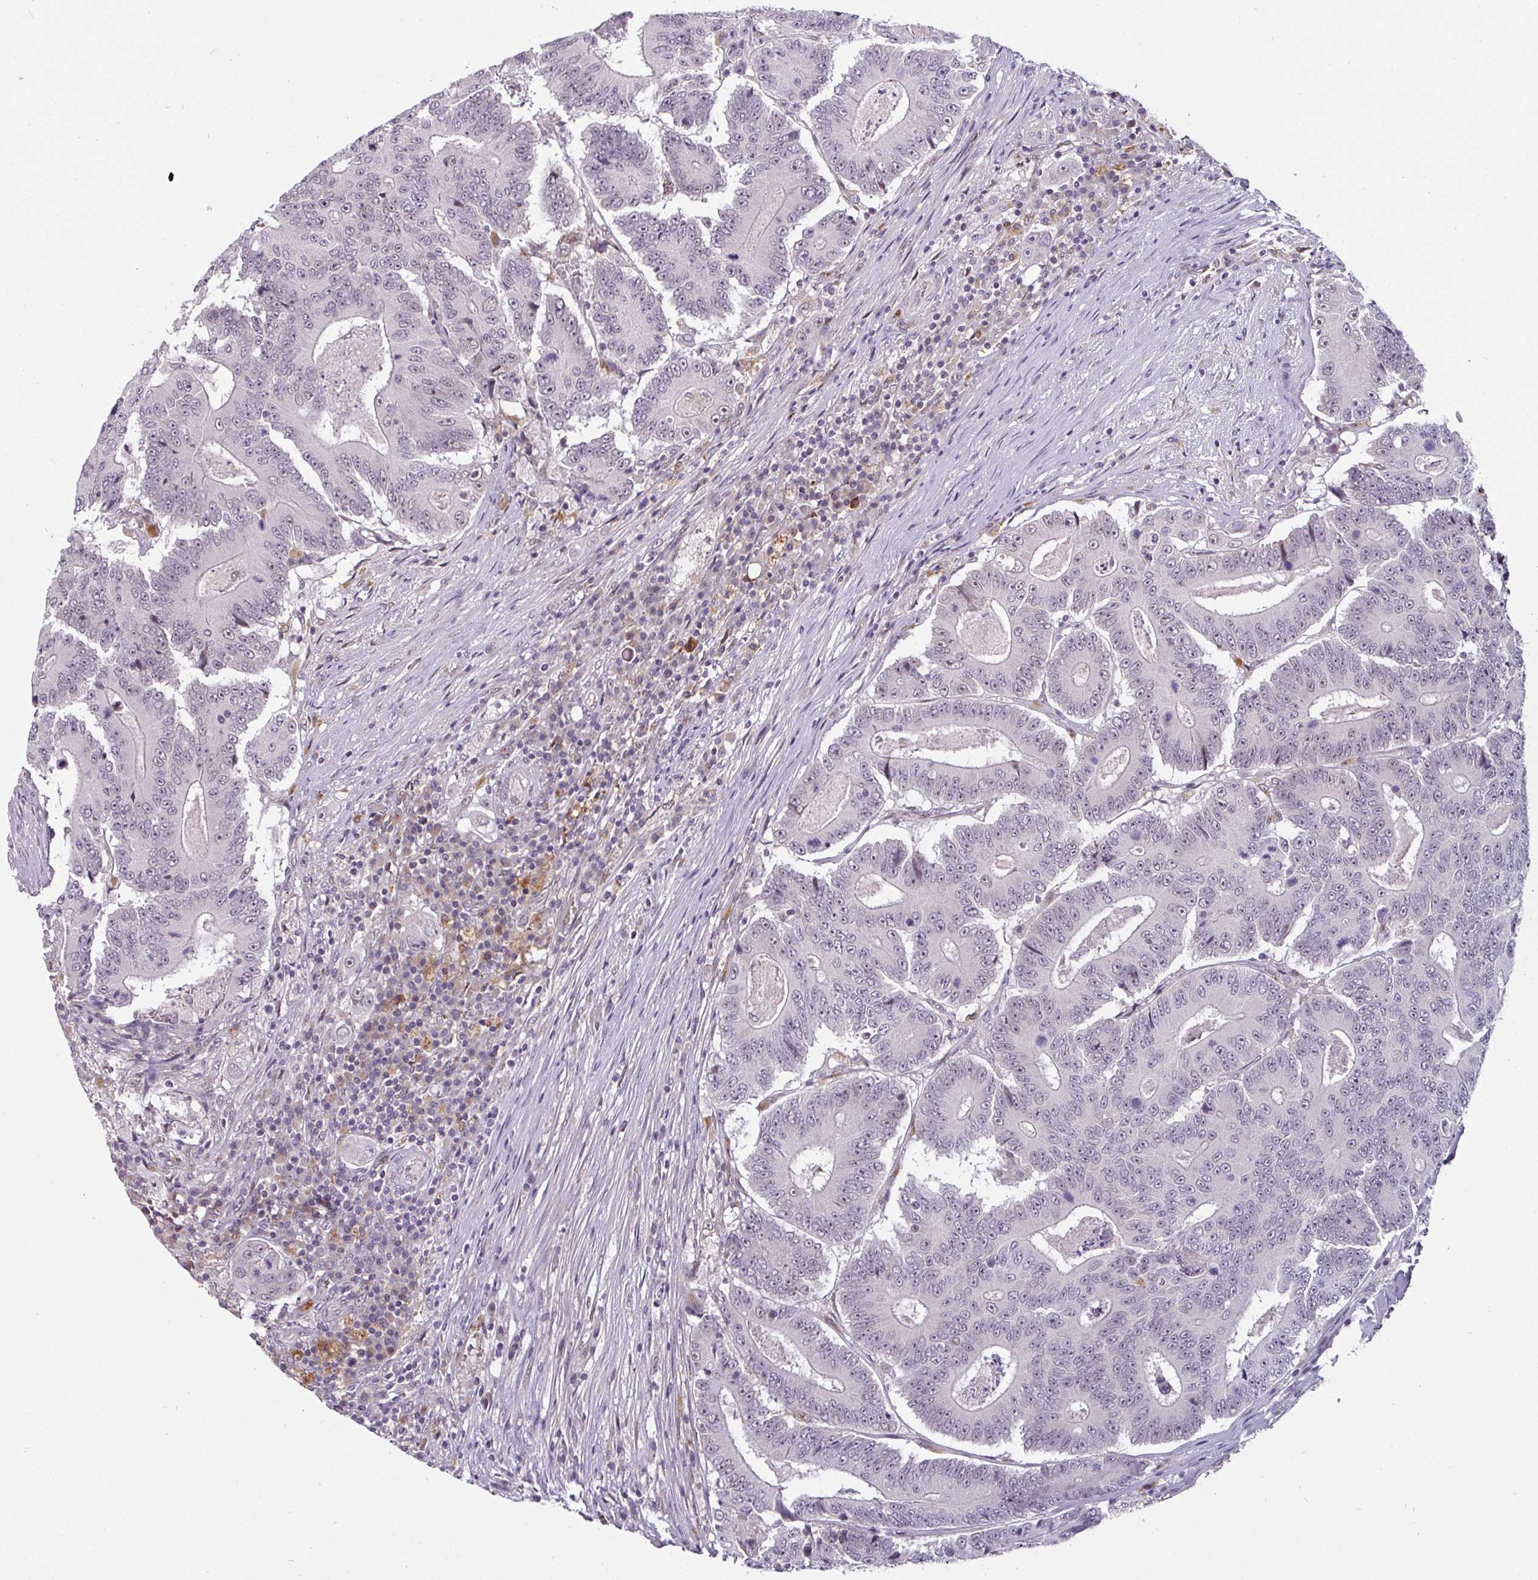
{"staining": {"intensity": "negative", "quantity": "none", "location": "none"}, "tissue": "colorectal cancer", "cell_type": "Tumor cells", "image_type": "cancer", "snomed": [{"axis": "morphology", "description": "Adenocarcinoma, NOS"}, {"axis": "topography", "description": "Colon"}], "caption": "DAB (3,3'-diaminobenzidine) immunohistochemical staining of human adenocarcinoma (colorectal) exhibits no significant expression in tumor cells. (Brightfield microscopy of DAB (3,3'-diaminobenzidine) IHC at high magnification).", "gene": "SWSAP1", "patient": {"sex": "male", "age": 83}}